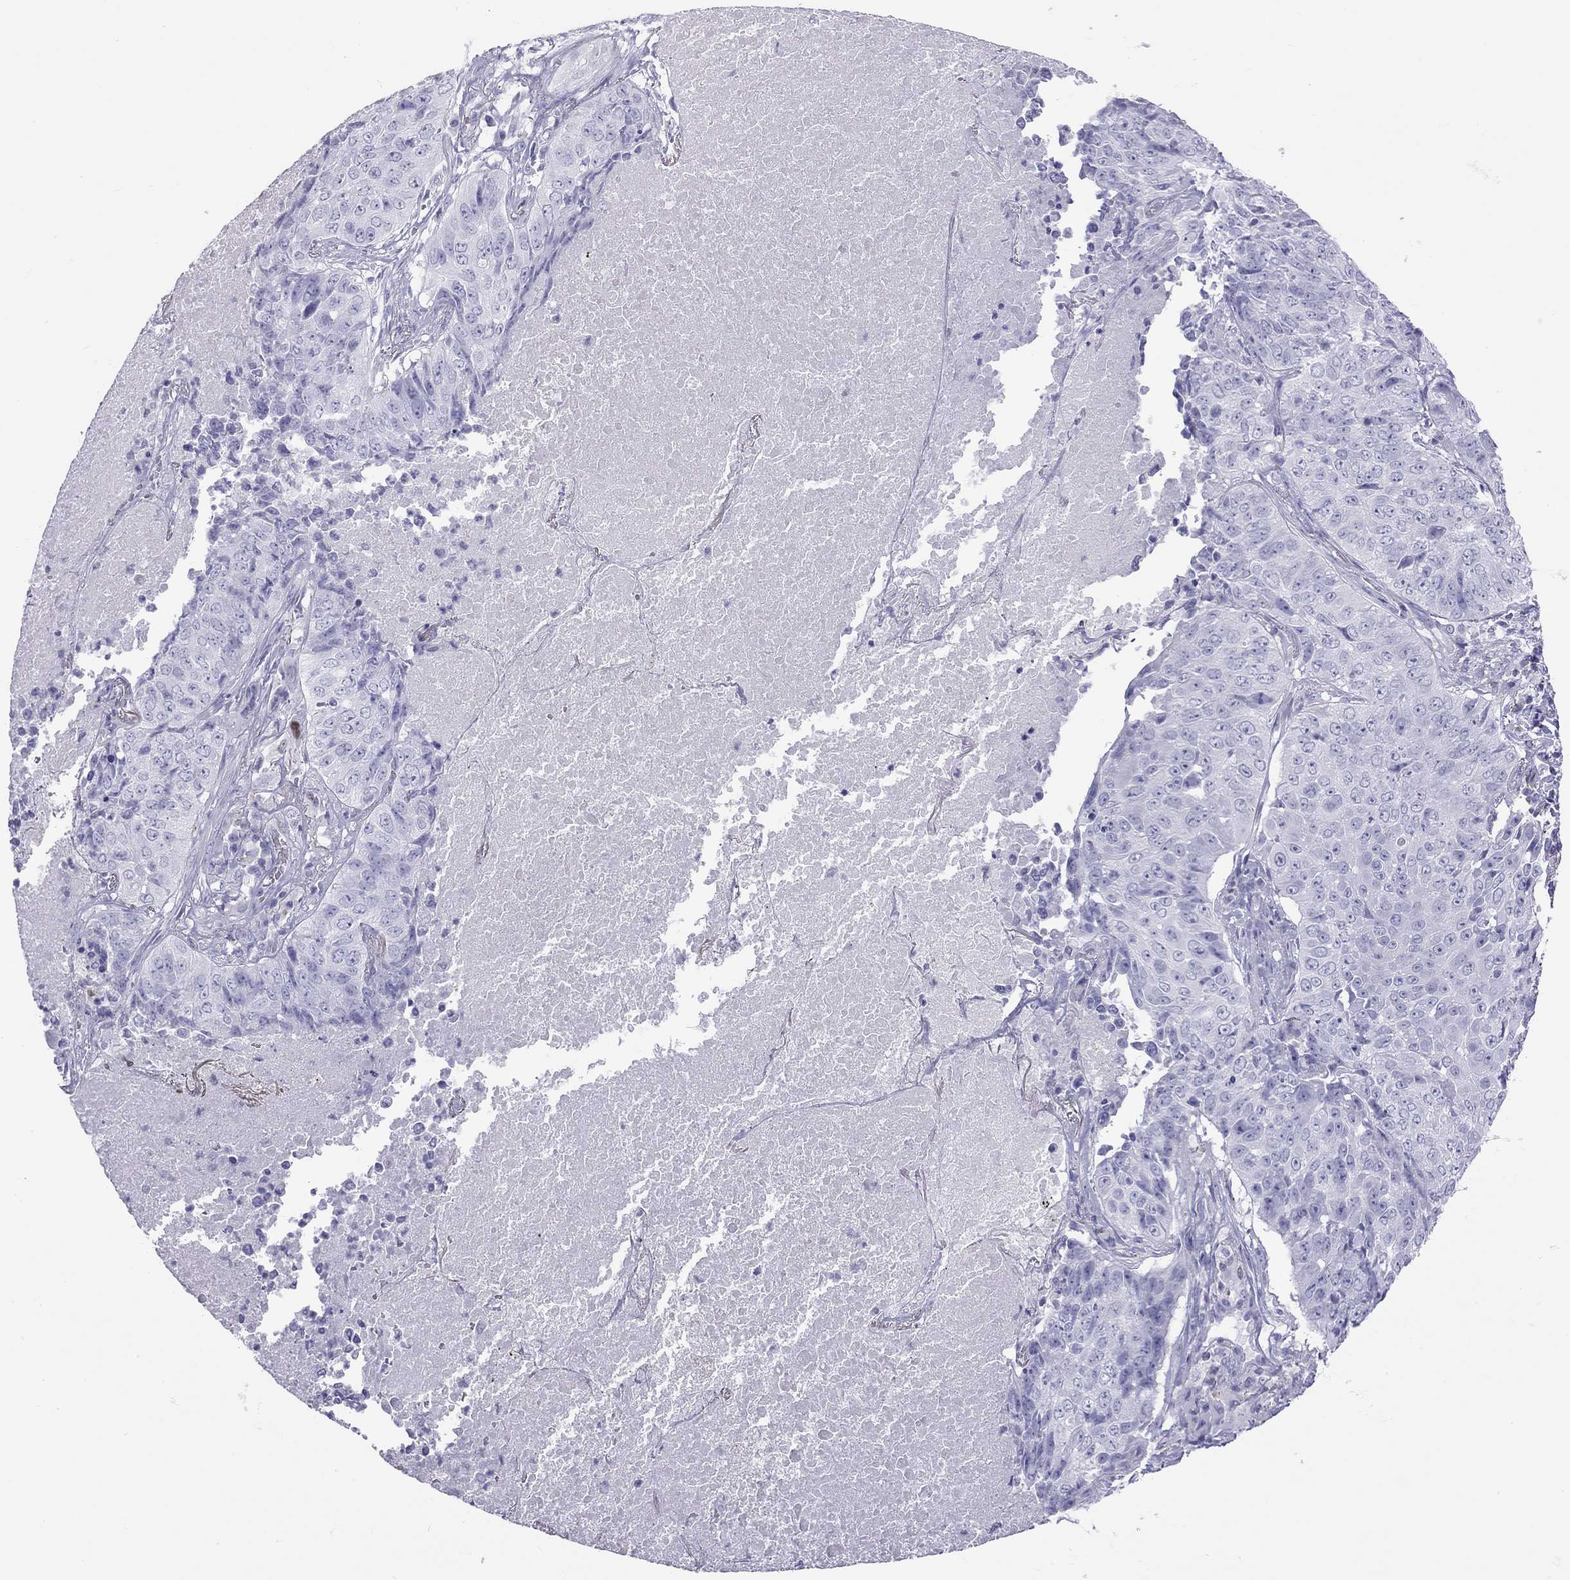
{"staining": {"intensity": "negative", "quantity": "none", "location": "none"}, "tissue": "lung cancer", "cell_type": "Tumor cells", "image_type": "cancer", "snomed": [{"axis": "morphology", "description": "Normal tissue, NOS"}, {"axis": "morphology", "description": "Squamous cell carcinoma, NOS"}, {"axis": "topography", "description": "Bronchus"}, {"axis": "topography", "description": "Lung"}], "caption": "This image is of lung cancer (squamous cell carcinoma) stained with IHC to label a protein in brown with the nuclei are counter-stained blue. There is no expression in tumor cells.", "gene": "STAG3", "patient": {"sex": "male", "age": 64}}